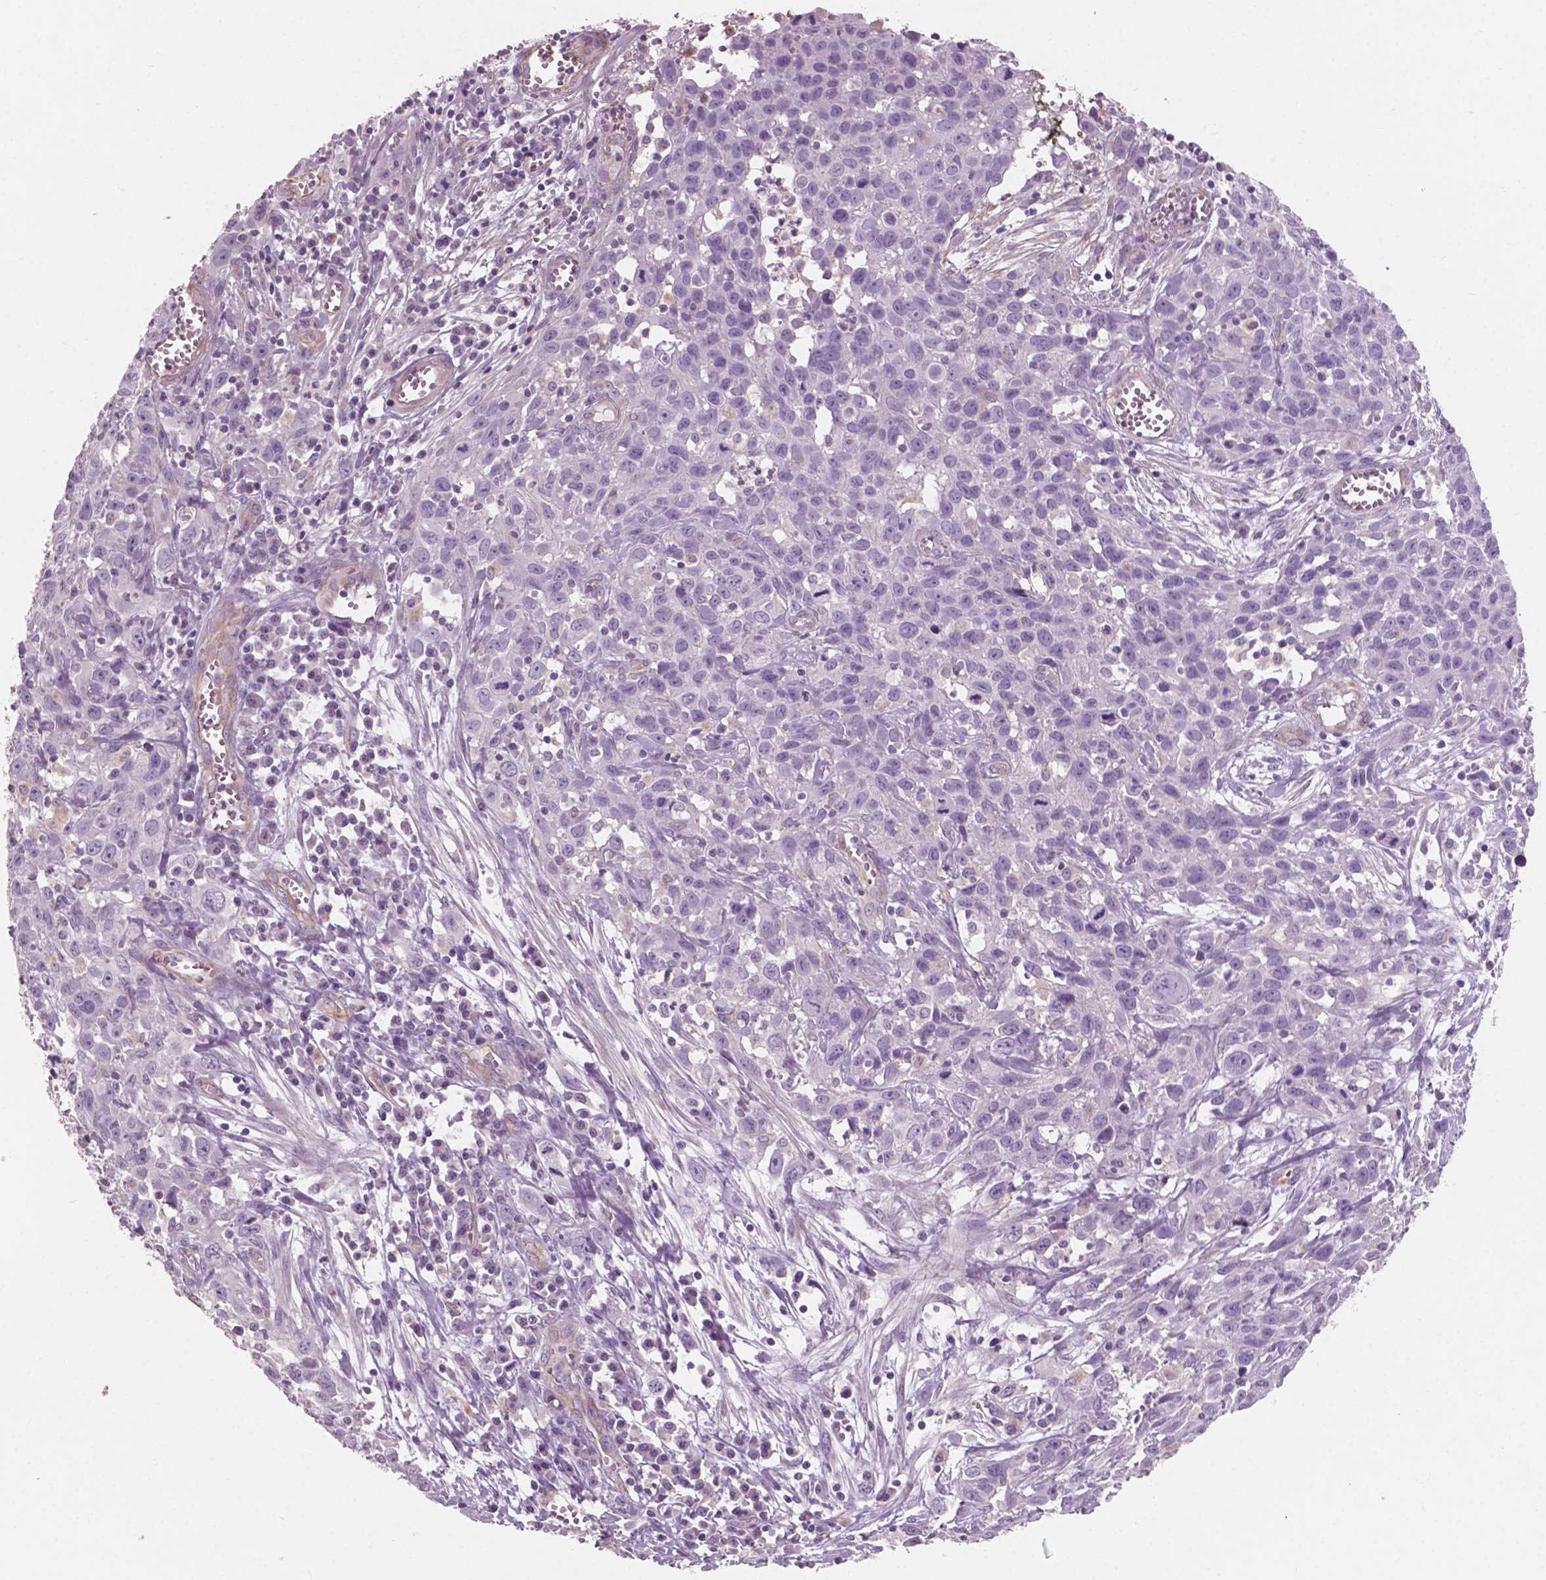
{"staining": {"intensity": "negative", "quantity": "none", "location": "none"}, "tissue": "cervical cancer", "cell_type": "Tumor cells", "image_type": "cancer", "snomed": [{"axis": "morphology", "description": "Squamous cell carcinoma, NOS"}, {"axis": "topography", "description": "Cervix"}], "caption": "Tumor cells are negative for protein expression in human cervical cancer.", "gene": "AWAT1", "patient": {"sex": "female", "age": 38}}